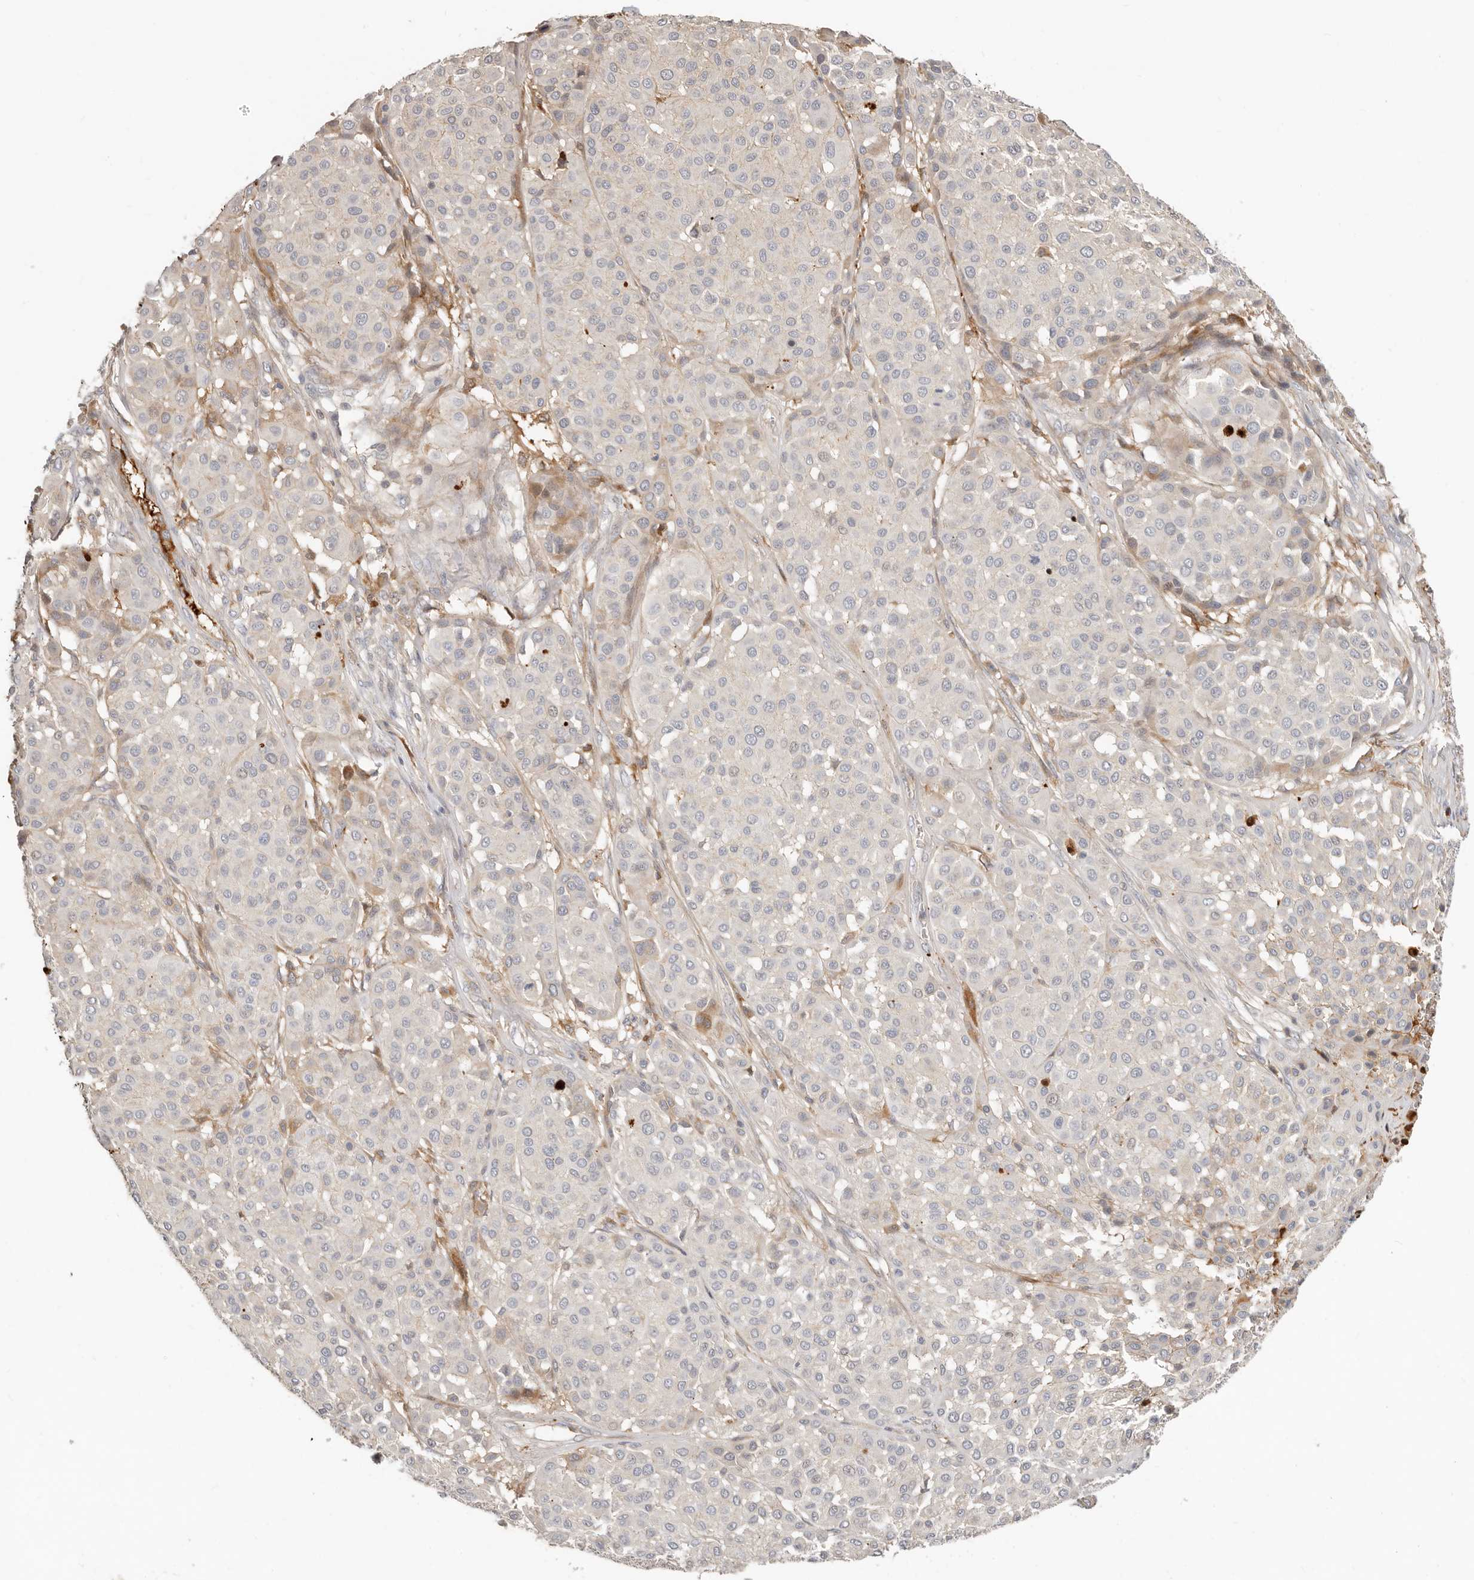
{"staining": {"intensity": "negative", "quantity": "none", "location": "none"}, "tissue": "melanoma", "cell_type": "Tumor cells", "image_type": "cancer", "snomed": [{"axis": "morphology", "description": "Malignant melanoma, Metastatic site"}, {"axis": "topography", "description": "Soft tissue"}], "caption": "Immunohistochemical staining of malignant melanoma (metastatic site) displays no significant staining in tumor cells. (Stains: DAB (3,3'-diaminobenzidine) IHC with hematoxylin counter stain, Microscopy: brightfield microscopy at high magnification).", "gene": "MTFR2", "patient": {"sex": "male", "age": 41}}